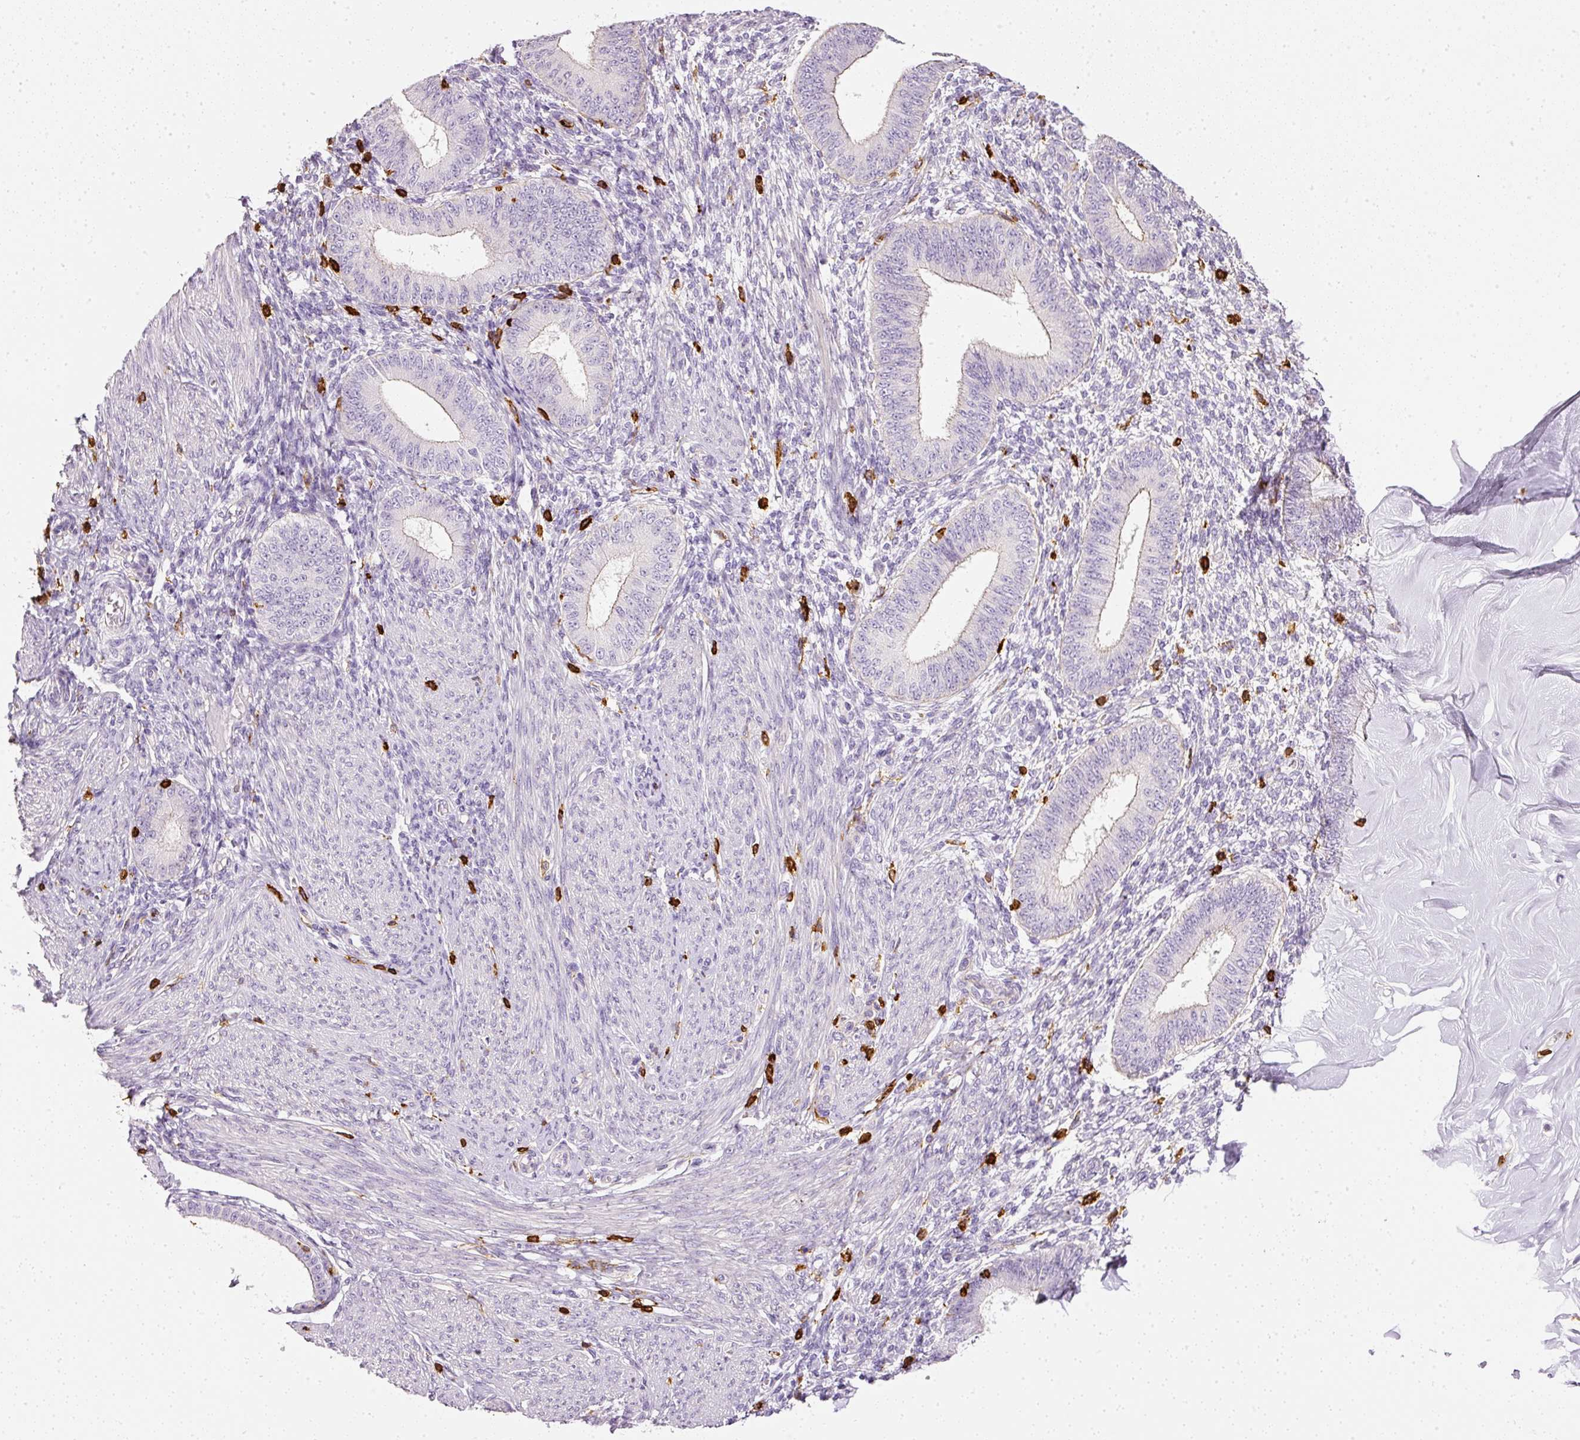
{"staining": {"intensity": "negative", "quantity": "none", "location": "none"}, "tissue": "endometrium", "cell_type": "Cells in endometrial stroma", "image_type": "normal", "snomed": [{"axis": "morphology", "description": "Normal tissue, NOS"}, {"axis": "topography", "description": "Endometrium"}], "caption": "This is an immunohistochemistry (IHC) histopathology image of unremarkable human endometrium. There is no positivity in cells in endometrial stroma.", "gene": "EVL", "patient": {"sex": "female", "age": 49}}